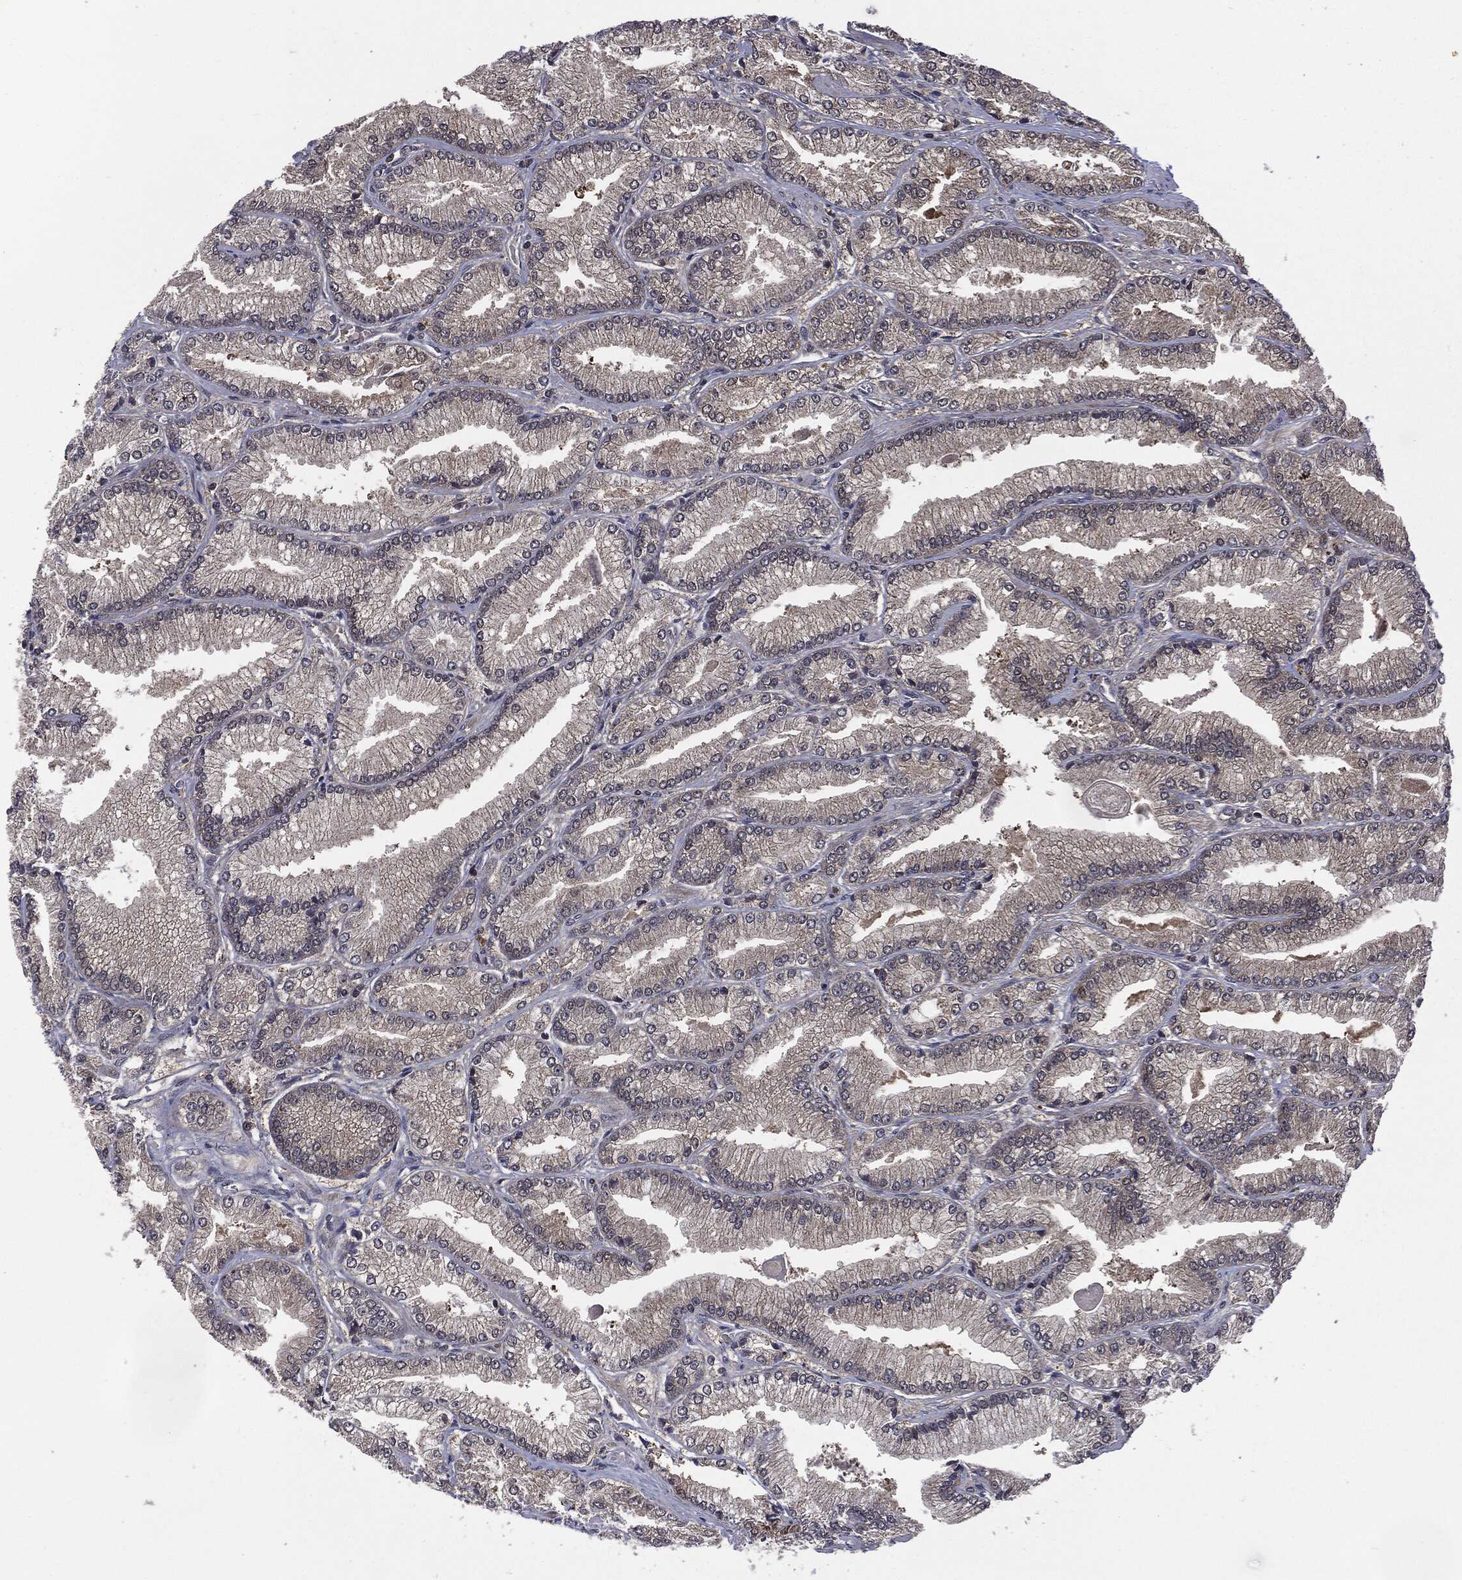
{"staining": {"intensity": "negative", "quantity": "none", "location": "none"}, "tissue": "prostate cancer", "cell_type": "Tumor cells", "image_type": "cancer", "snomed": [{"axis": "morphology", "description": "Adenocarcinoma, Low grade"}, {"axis": "topography", "description": "Prostate"}], "caption": "Adenocarcinoma (low-grade) (prostate) was stained to show a protein in brown. There is no significant expression in tumor cells.", "gene": "PTPA", "patient": {"sex": "male", "age": 67}}